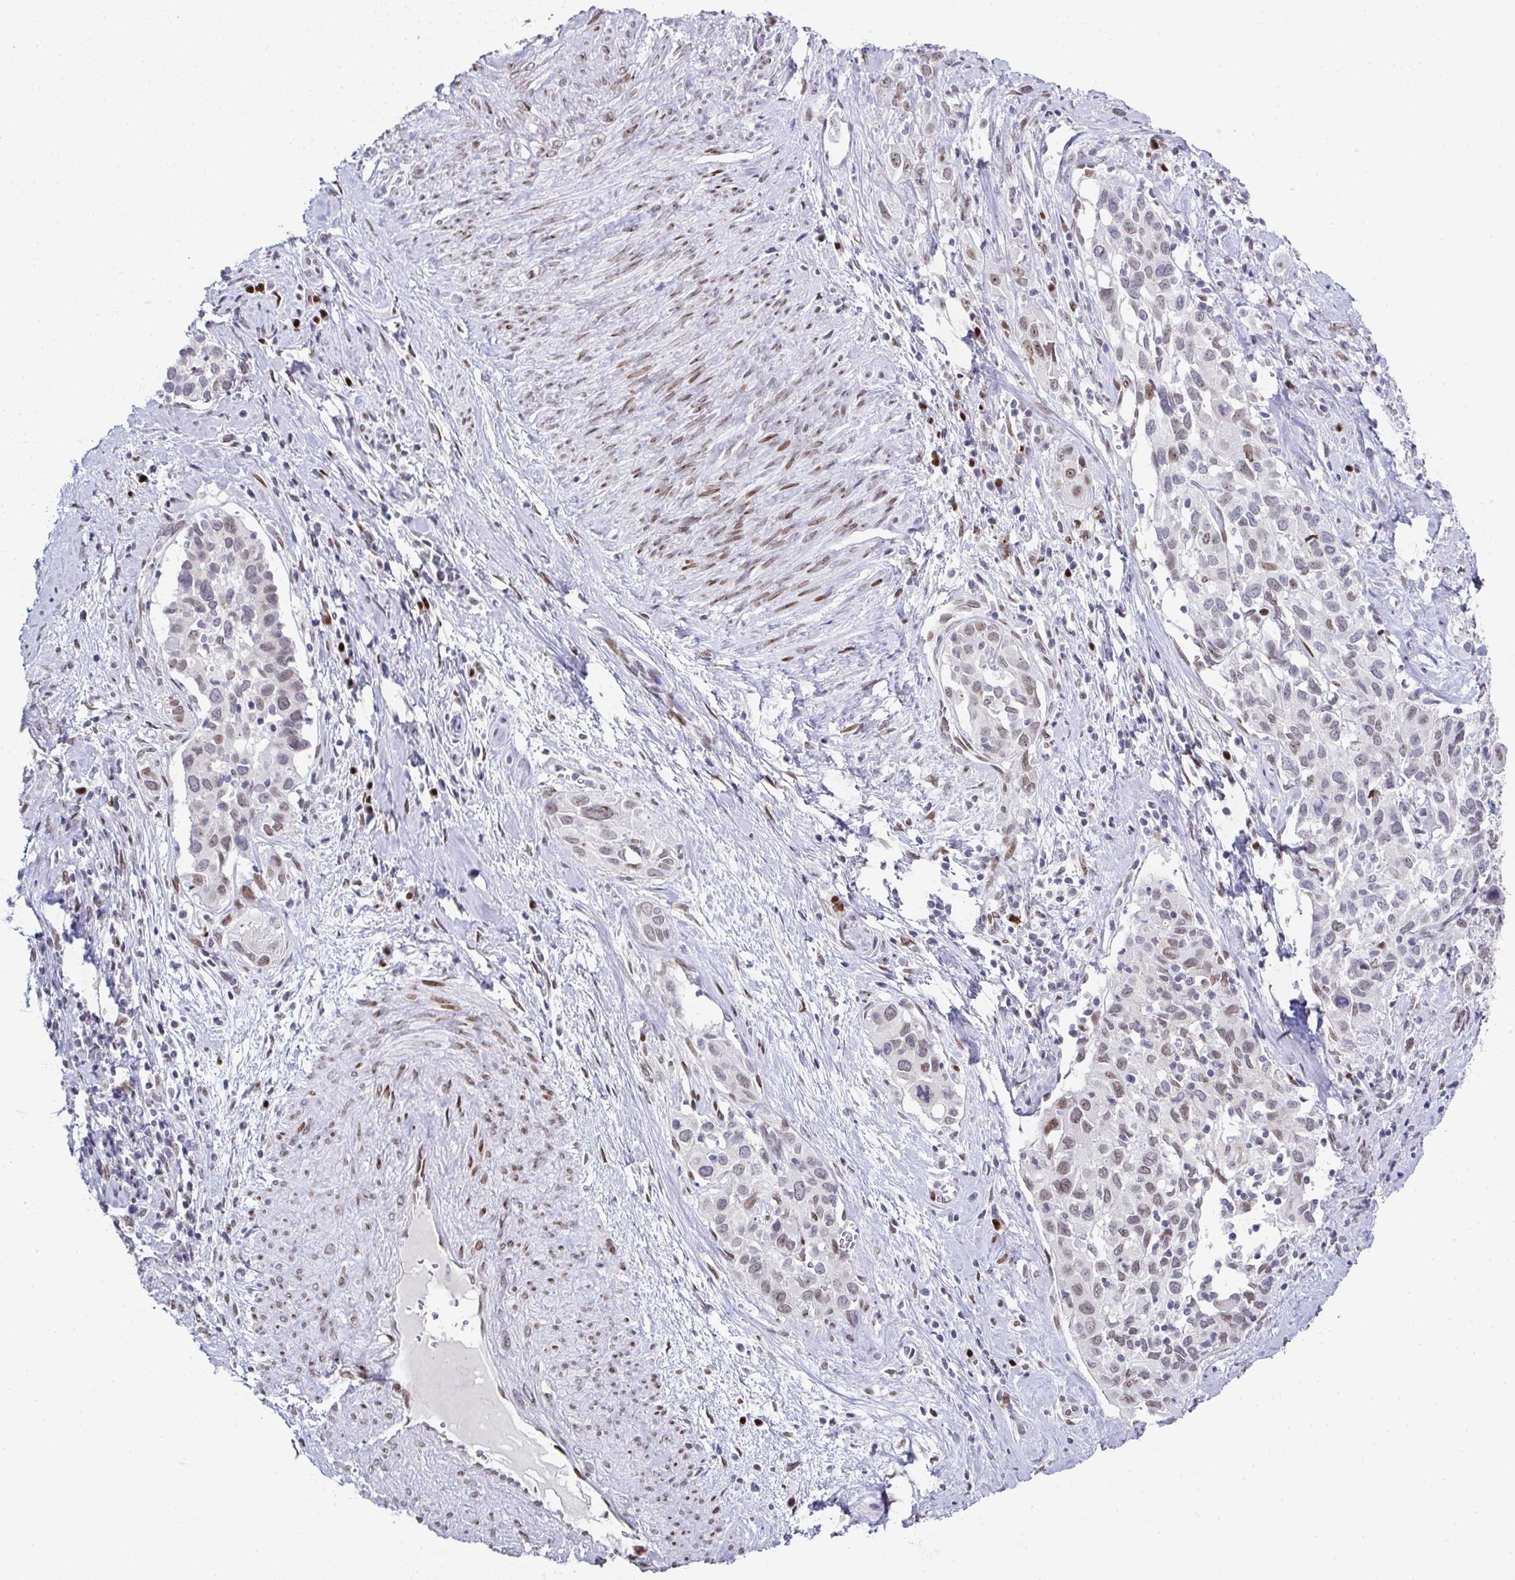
{"staining": {"intensity": "weak", "quantity": "25%-75%", "location": "nuclear"}, "tissue": "cervical cancer", "cell_type": "Tumor cells", "image_type": "cancer", "snomed": [{"axis": "morphology", "description": "Squamous cell carcinoma, NOS"}, {"axis": "topography", "description": "Cervix"}], "caption": "Weak nuclear staining is appreciated in about 25%-75% of tumor cells in cervical squamous cell carcinoma. (IHC, brightfield microscopy, high magnification).", "gene": "RB1", "patient": {"sex": "female", "age": 51}}